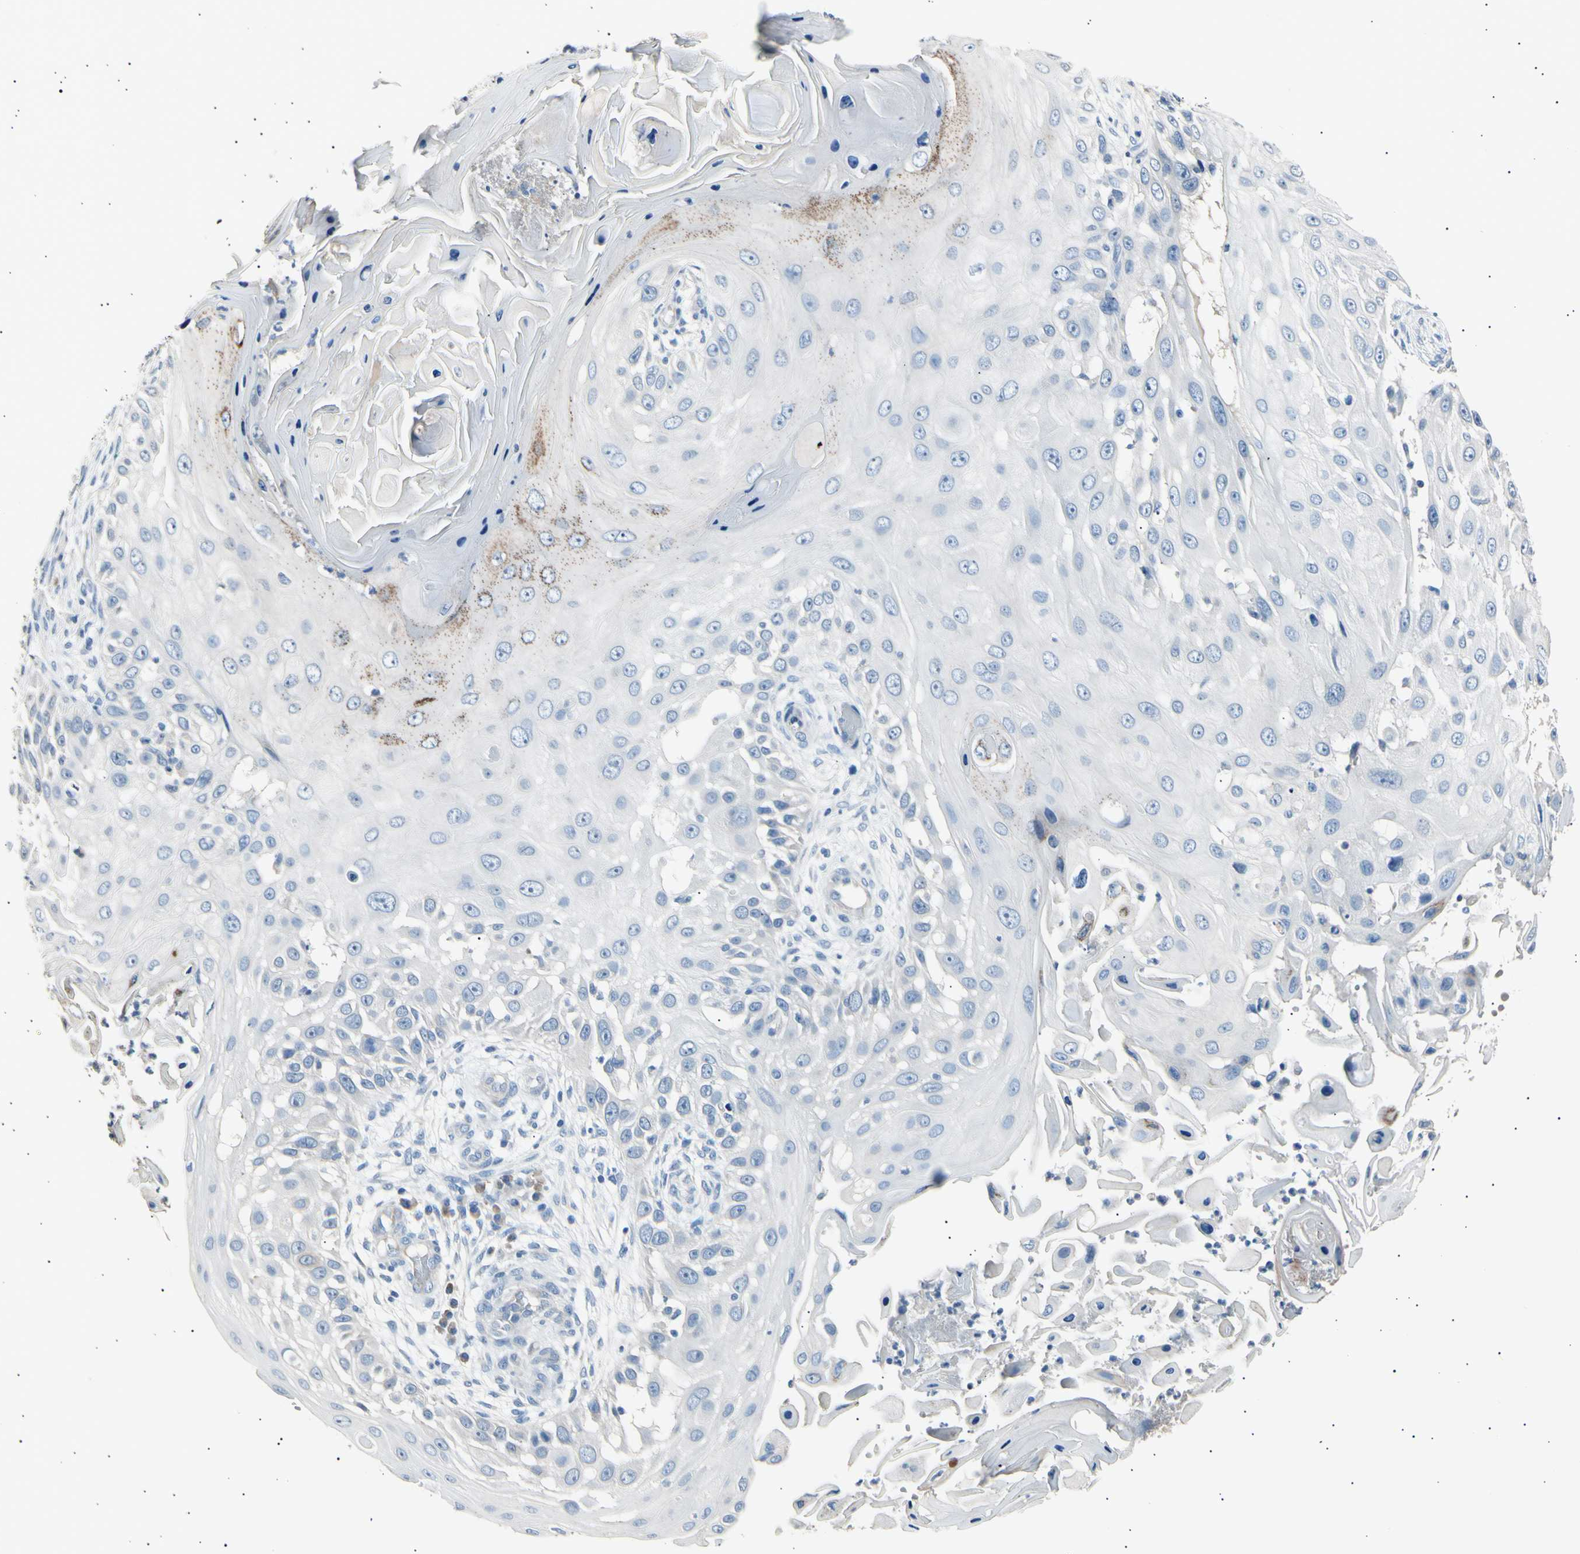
{"staining": {"intensity": "negative", "quantity": "none", "location": "none"}, "tissue": "skin cancer", "cell_type": "Tumor cells", "image_type": "cancer", "snomed": [{"axis": "morphology", "description": "Squamous cell carcinoma, NOS"}, {"axis": "topography", "description": "Skin"}], "caption": "Immunohistochemical staining of human skin squamous cell carcinoma exhibits no significant positivity in tumor cells.", "gene": "LDLR", "patient": {"sex": "female", "age": 44}}